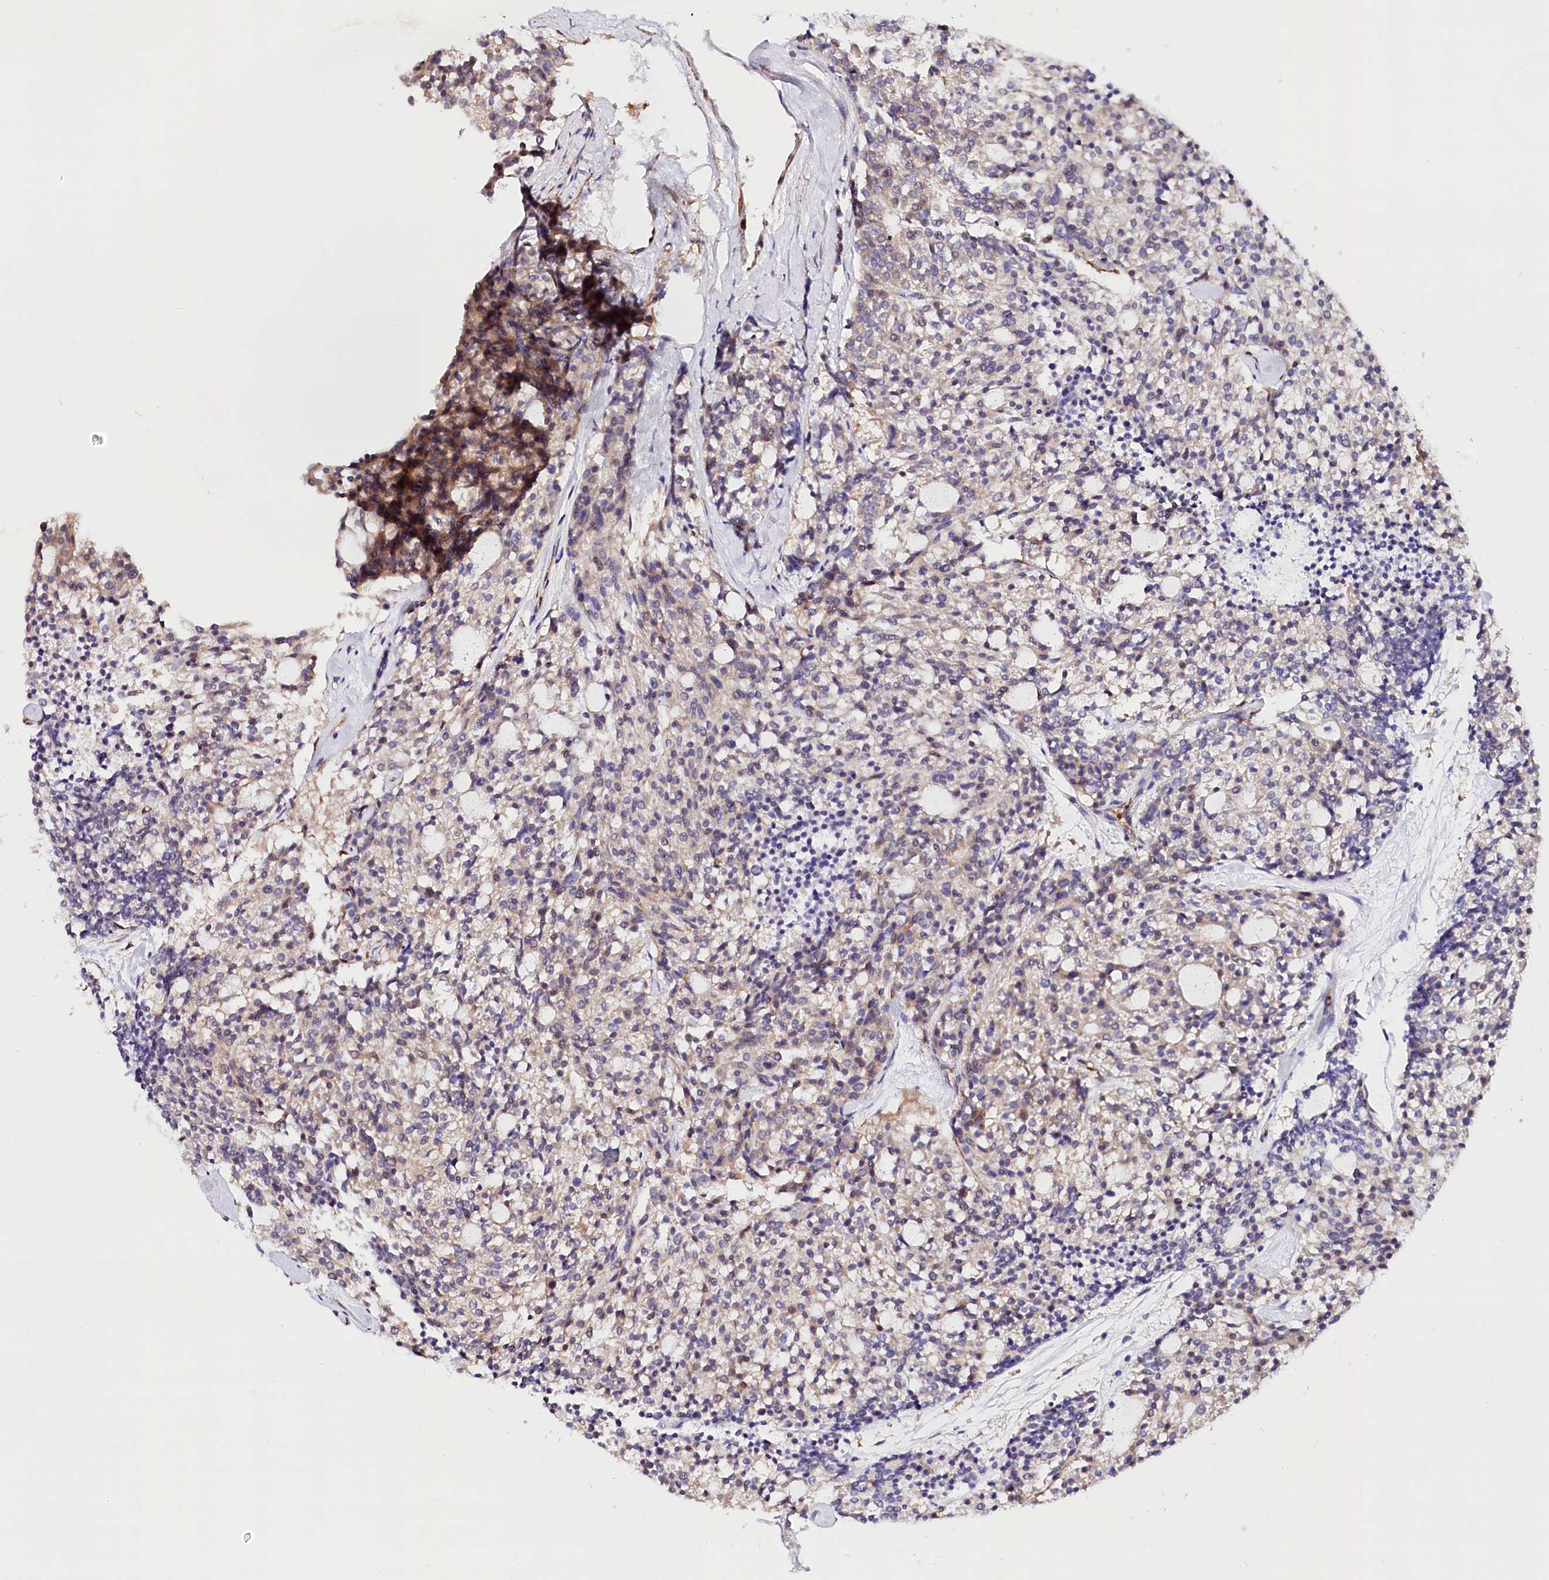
{"staining": {"intensity": "weak", "quantity": "<25%", "location": "cytoplasmic/membranous"}, "tissue": "carcinoid", "cell_type": "Tumor cells", "image_type": "cancer", "snomed": [{"axis": "morphology", "description": "Carcinoid, malignant, NOS"}, {"axis": "topography", "description": "Pancreas"}], "caption": "An IHC histopathology image of malignant carcinoid is shown. There is no staining in tumor cells of malignant carcinoid. Nuclei are stained in blue.", "gene": "PPP2R5B", "patient": {"sex": "female", "age": 54}}